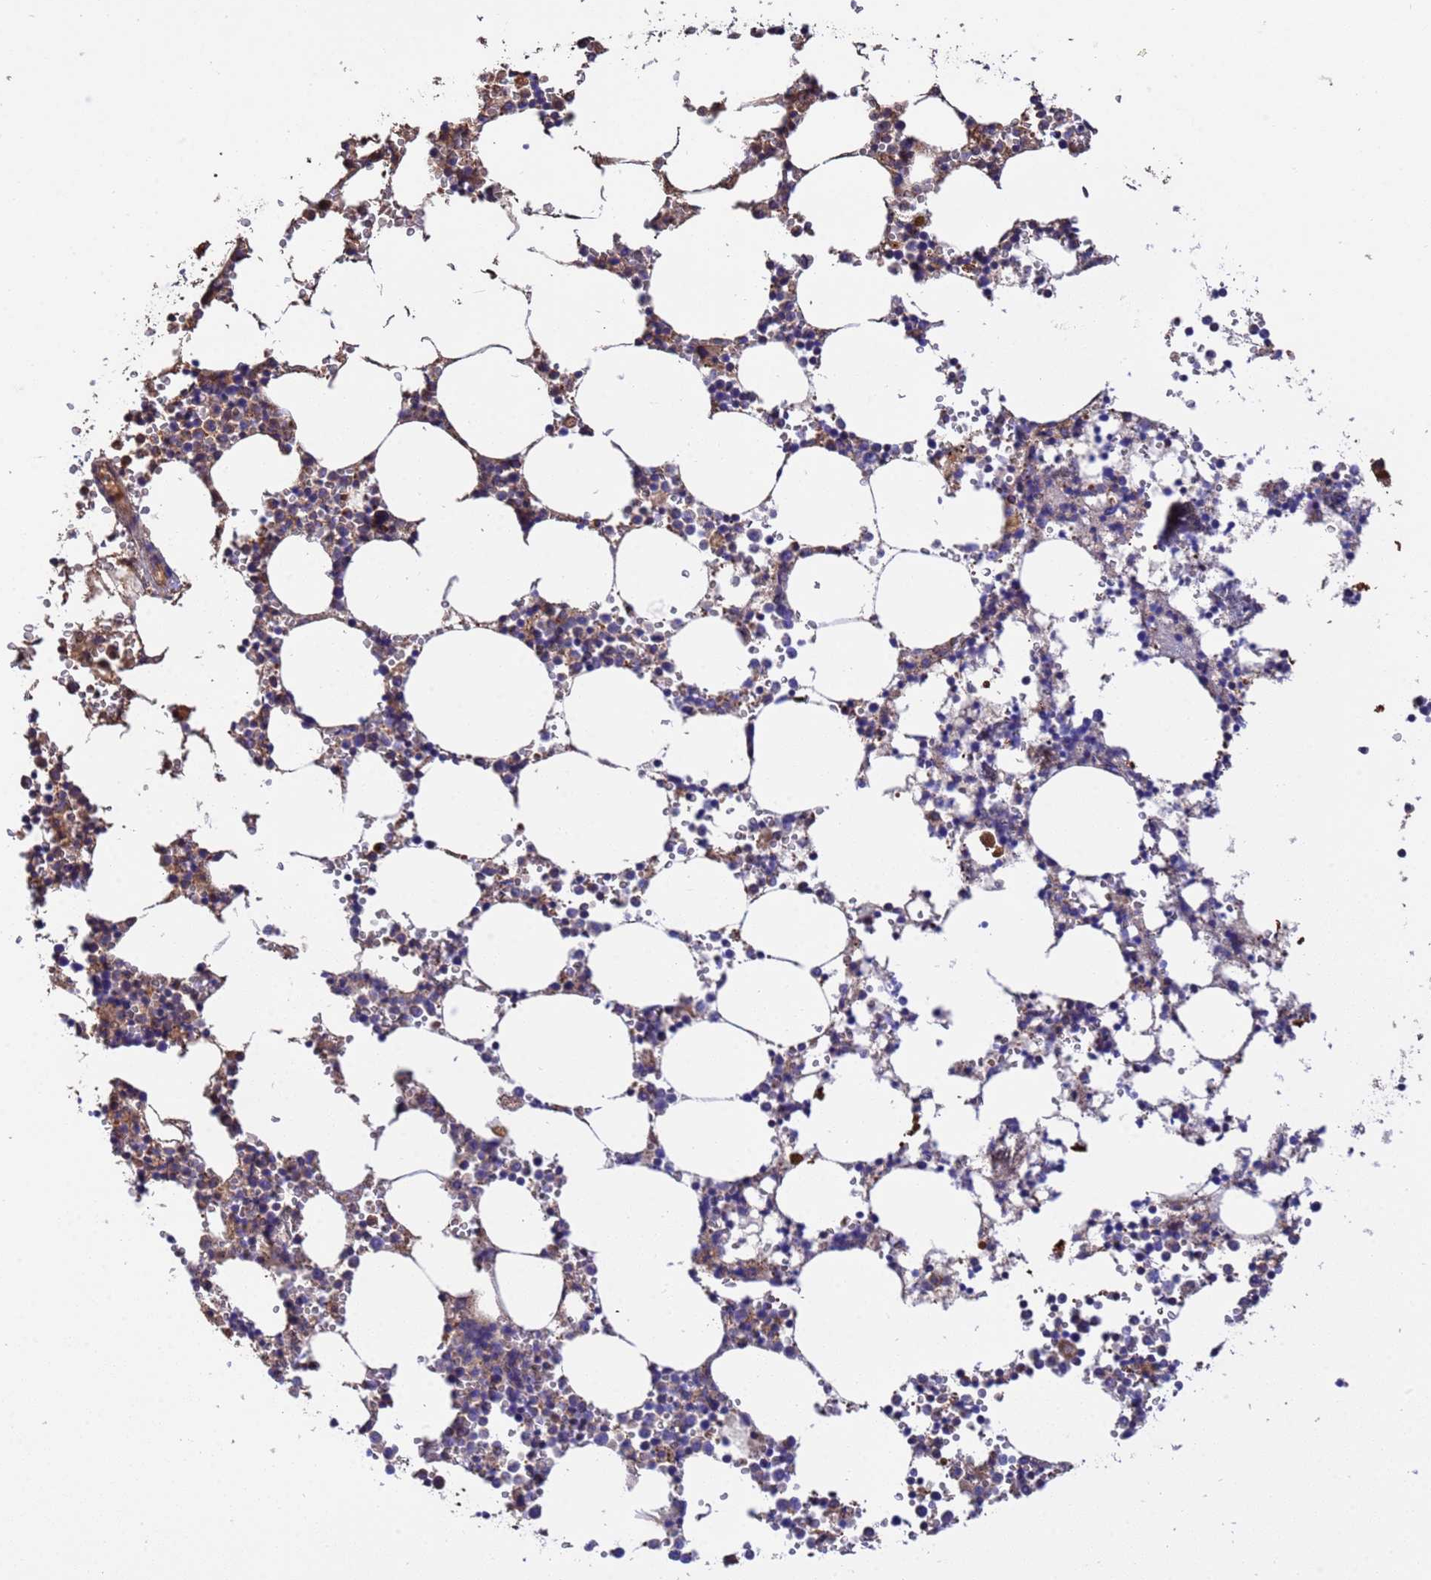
{"staining": {"intensity": "moderate", "quantity": "<25%", "location": "cytoplasmic/membranous"}, "tissue": "bone marrow", "cell_type": "Hematopoietic cells", "image_type": "normal", "snomed": [{"axis": "morphology", "description": "Normal tissue, NOS"}, {"axis": "topography", "description": "Bone marrow"}], "caption": "This photomicrograph demonstrates immunohistochemistry staining of normal bone marrow, with low moderate cytoplasmic/membranous positivity in about <25% of hematopoietic cells.", "gene": "GLUD1", "patient": {"sex": "female", "age": 64}}